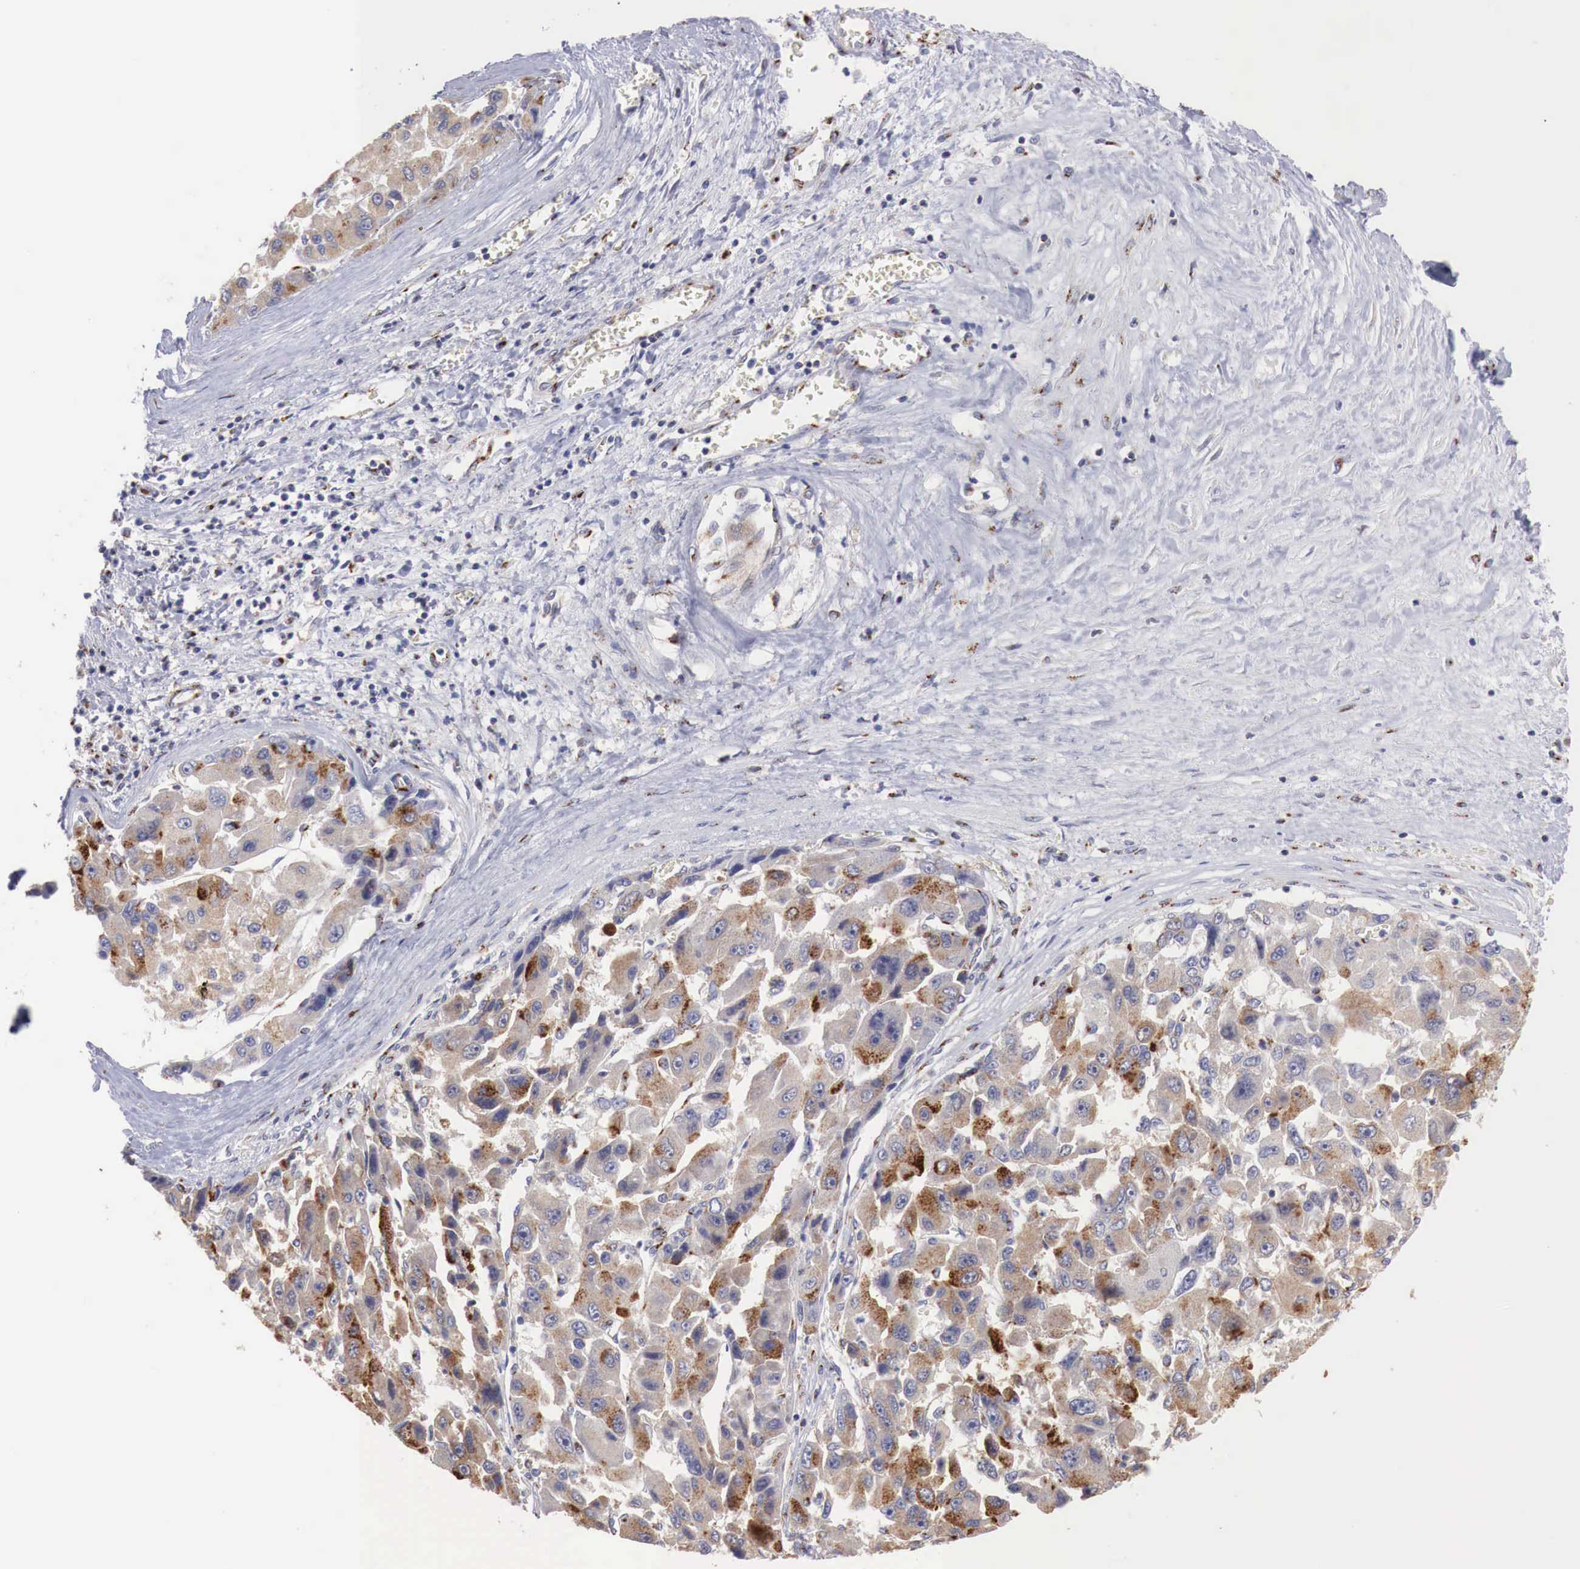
{"staining": {"intensity": "moderate", "quantity": "25%-75%", "location": "cytoplasmic/membranous"}, "tissue": "liver cancer", "cell_type": "Tumor cells", "image_type": "cancer", "snomed": [{"axis": "morphology", "description": "Carcinoma, Hepatocellular, NOS"}, {"axis": "topography", "description": "Liver"}], "caption": "This histopathology image shows IHC staining of human liver hepatocellular carcinoma, with medium moderate cytoplasmic/membranous positivity in approximately 25%-75% of tumor cells.", "gene": "SYAP1", "patient": {"sex": "male", "age": 64}}